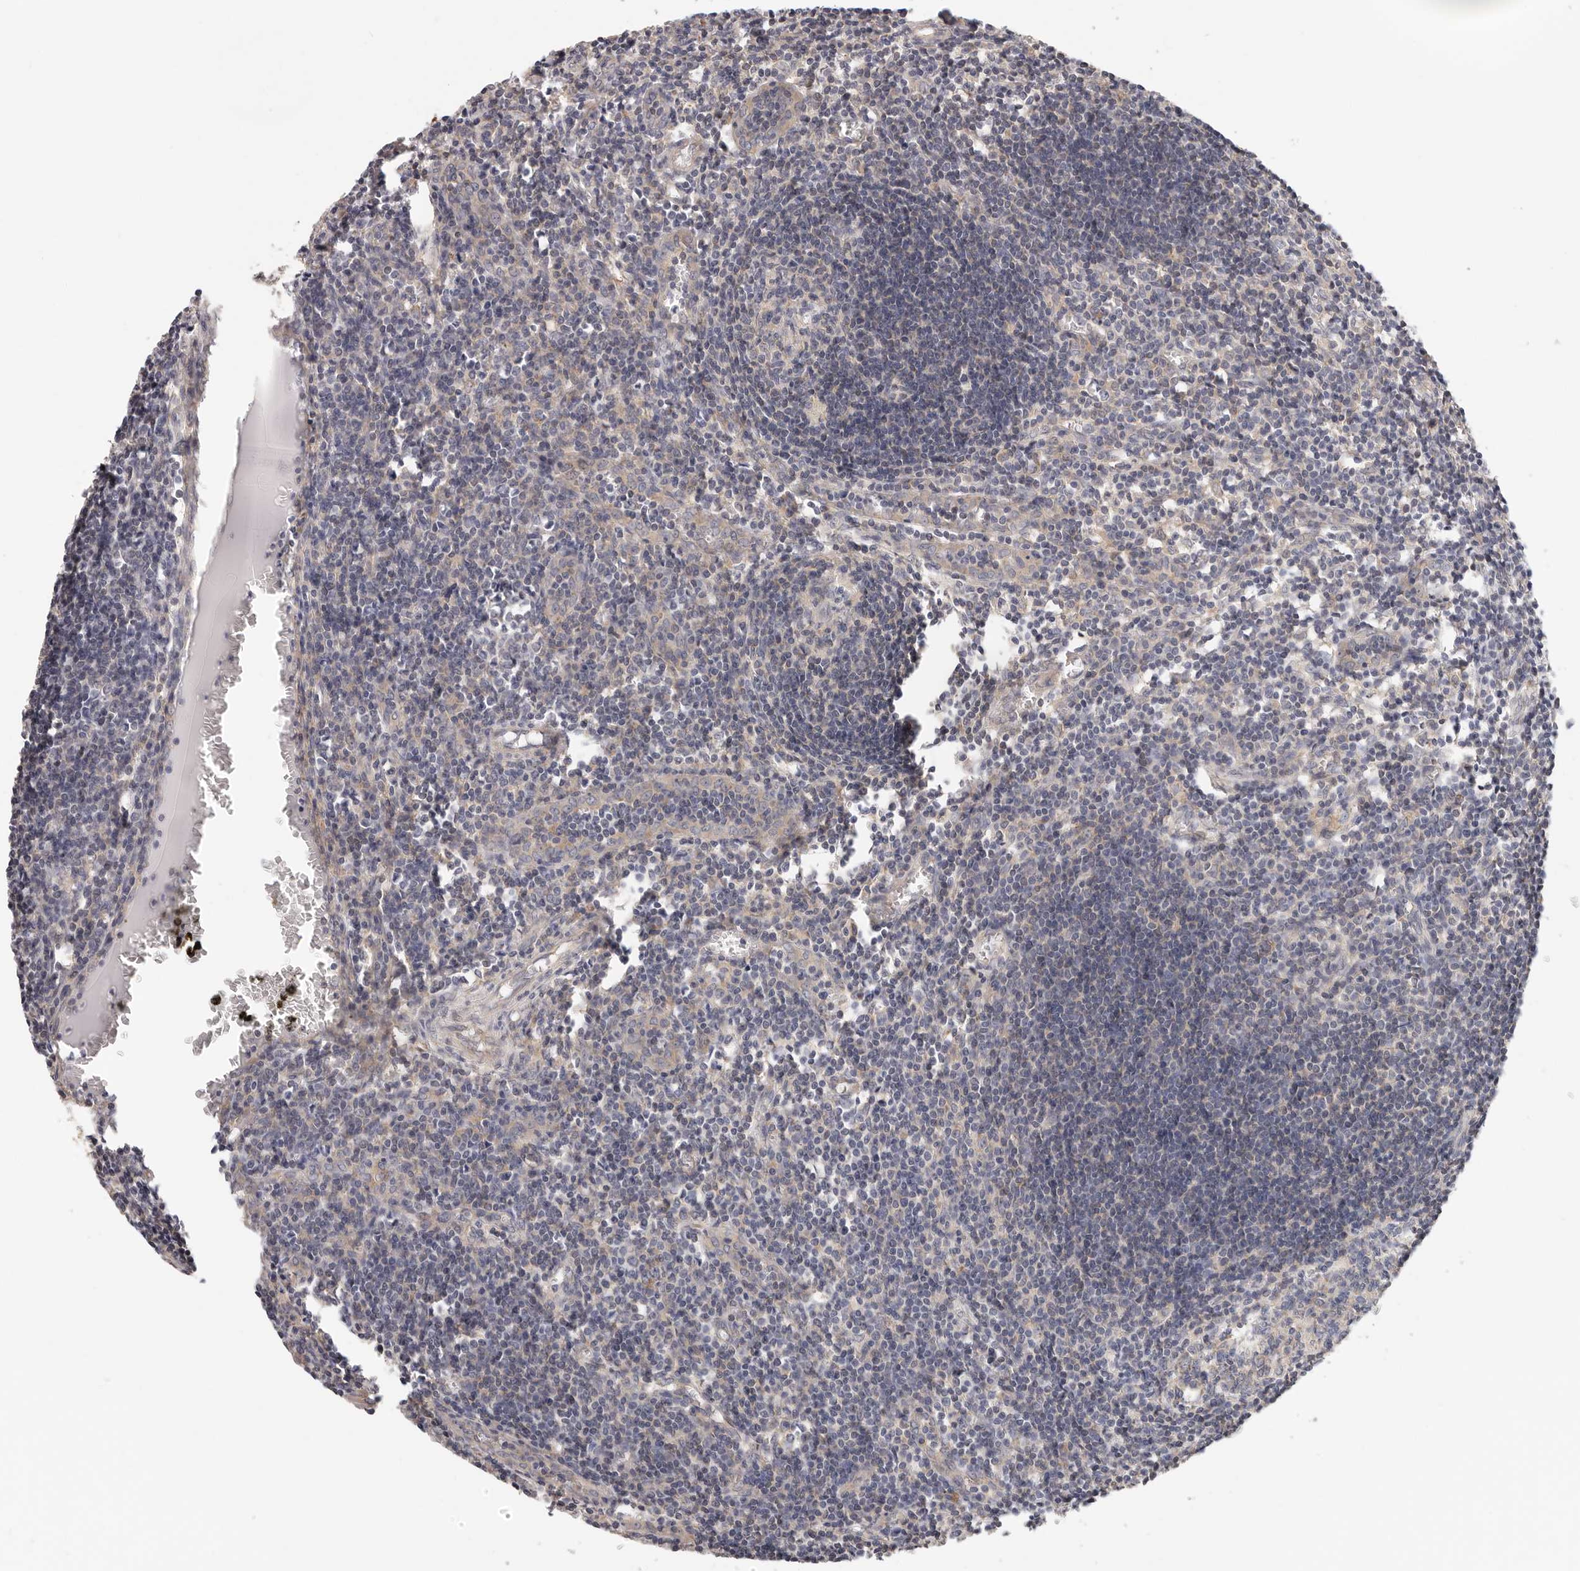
{"staining": {"intensity": "negative", "quantity": "none", "location": "none"}, "tissue": "lymph node", "cell_type": "Germinal center cells", "image_type": "normal", "snomed": [{"axis": "morphology", "description": "Normal tissue, NOS"}, {"axis": "morphology", "description": "Malignant melanoma, Metastatic site"}, {"axis": "topography", "description": "Lymph node"}], "caption": "Protein analysis of normal lymph node reveals no significant expression in germinal center cells.", "gene": "AFDN", "patient": {"sex": "male", "age": 41}}